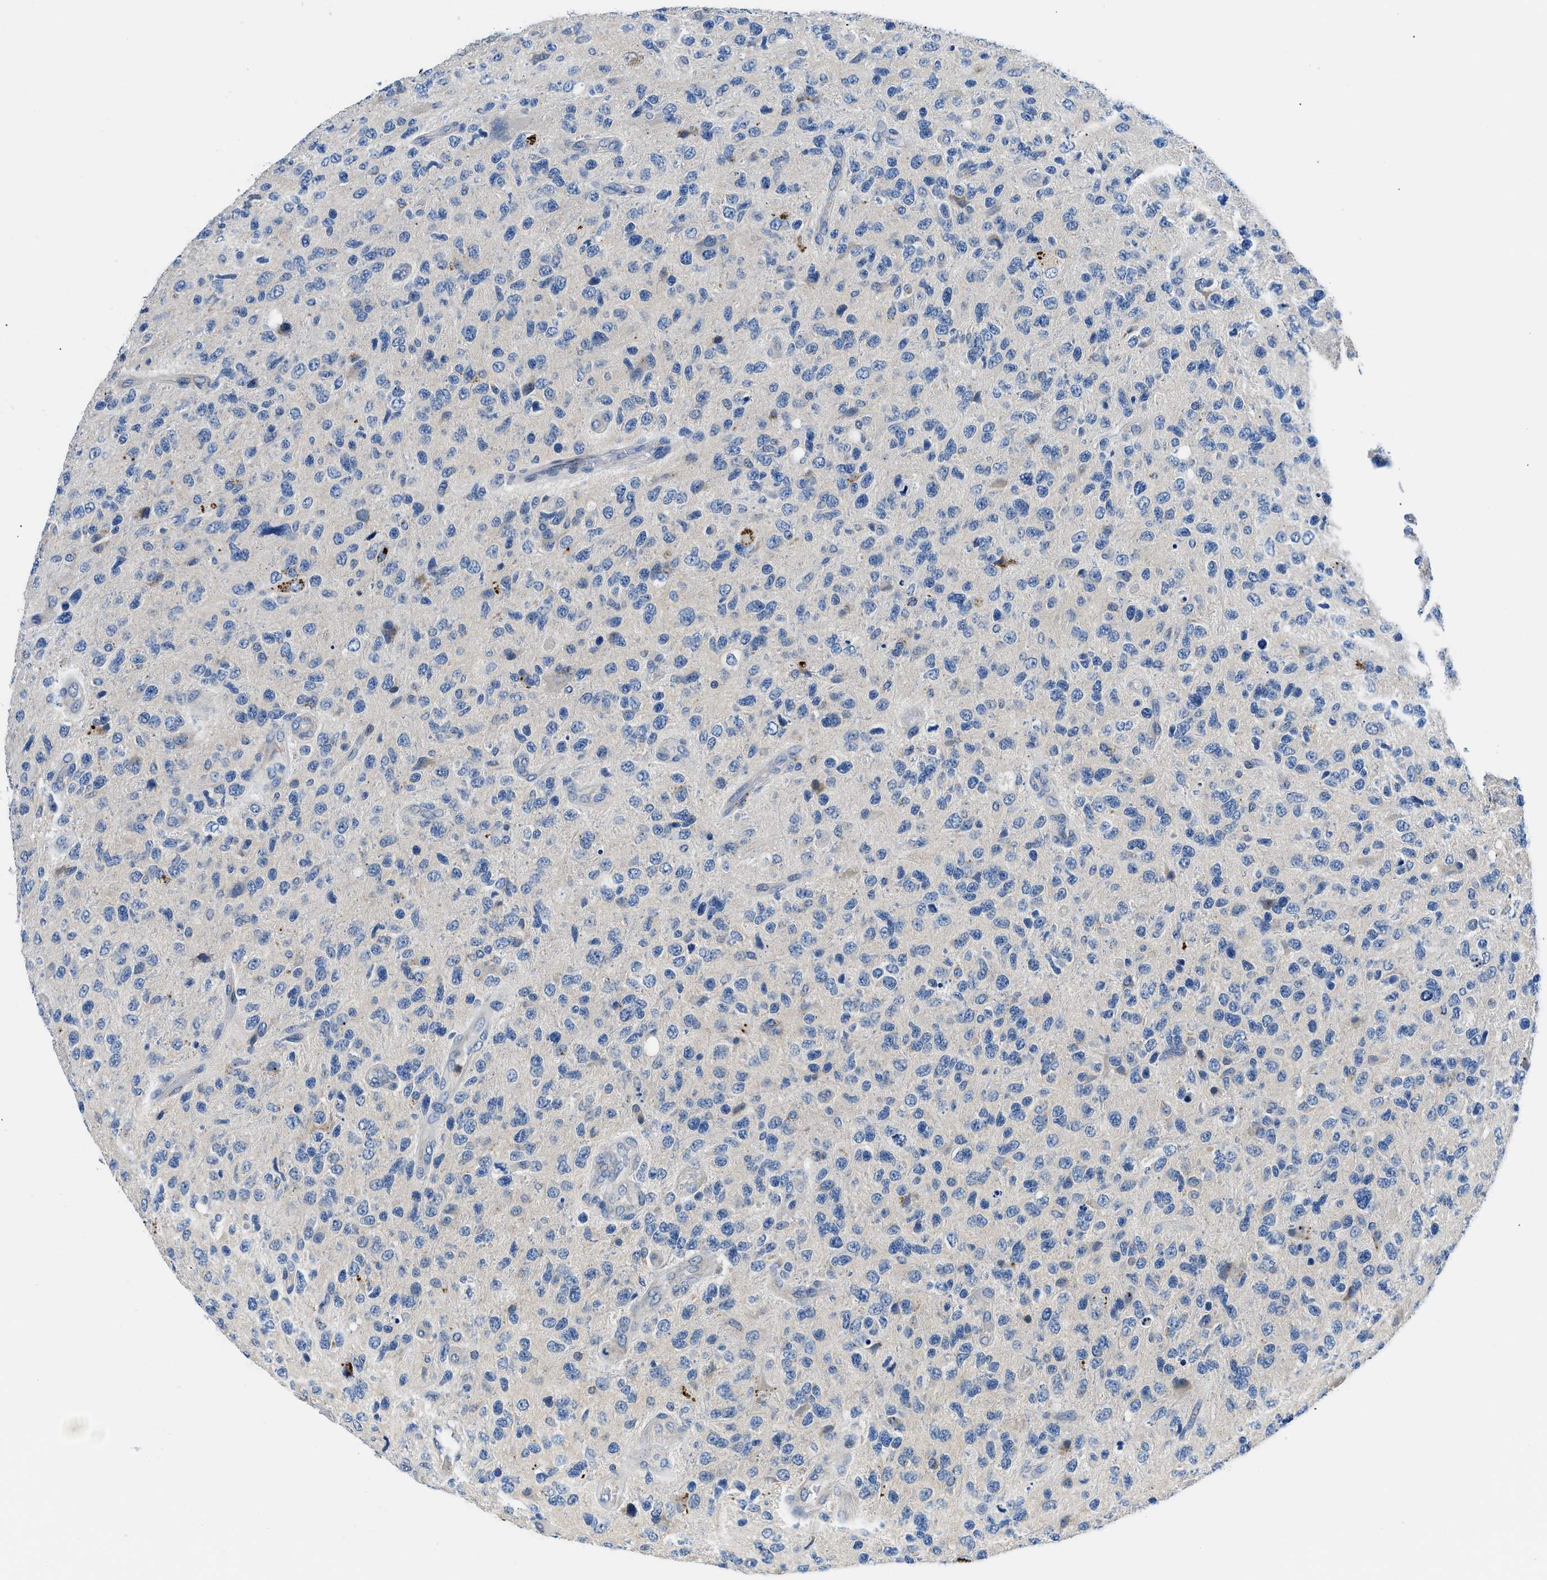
{"staining": {"intensity": "negative", "quantity": "none", "location": "none"}, "tissue": "glioma", "cell_type": "Tumor cells", "image_type": "cancer", "snomed": [{"axis": "morphology", "description": "Glioma, malignant, High grade"}, {"axis": "topography", "description": "Brain"}], "caption": "A high-resolution photomicrograph shows immunohistochemistry staining of high-grade glioma (malignant), which demonstrates no significant staining in tumor cells.", "gene": "ADGRE3", "patient": {"sex": "female", "age": 58}}